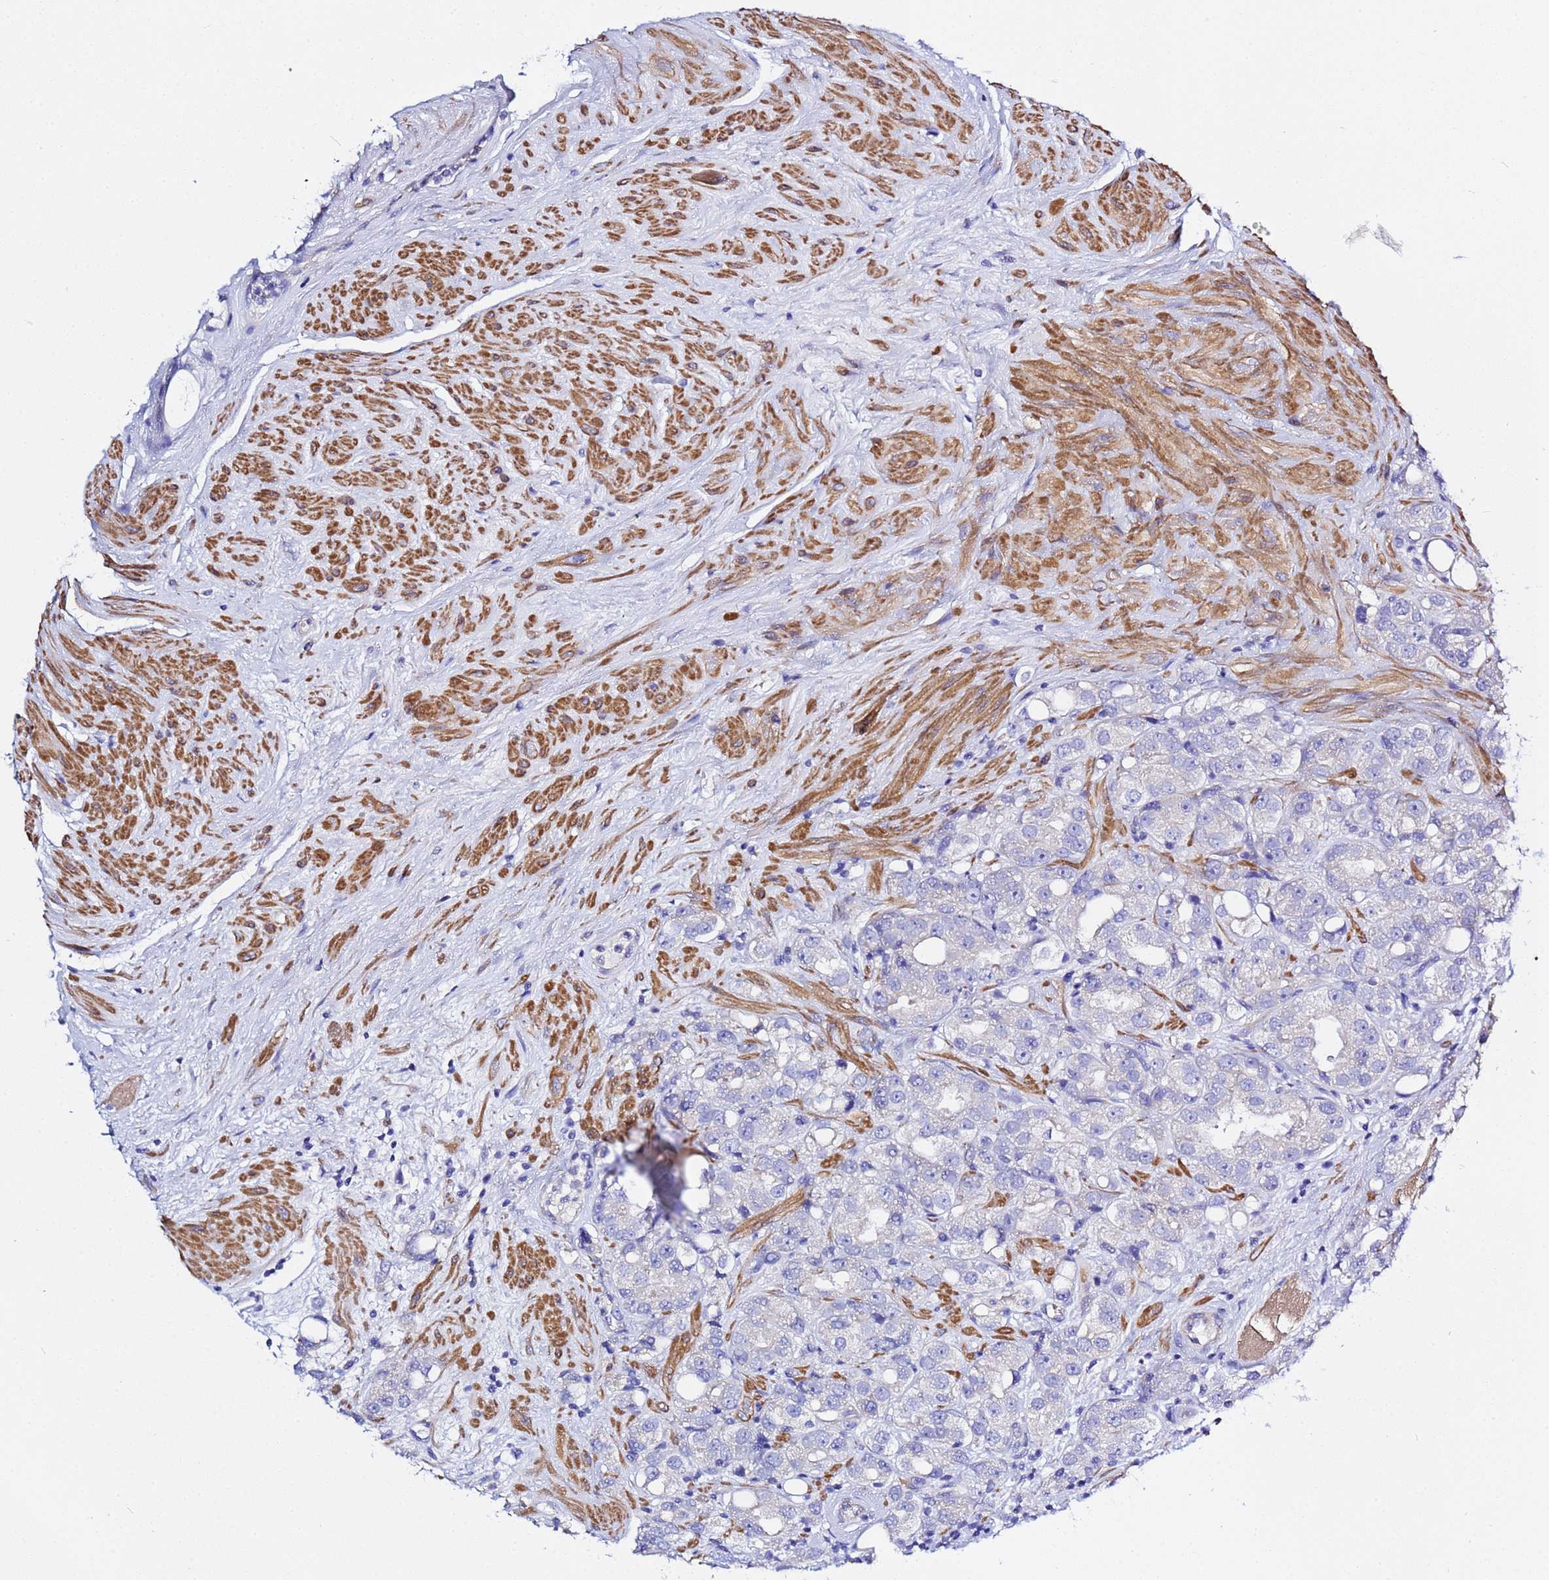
{"staining": {"intensity": "negative", "quantity": "none", "location": "none"}, "tissue": "prostate cancer", "cell_type": "Tumor cells", "image_type": "cancer", "snomed": [{"axis": "morphology", "description": "Adenocarcinoma, NOS"}, {"axis": "topography", "description": "Prostate"}], "caption": "Tumor cells are negative for protein expression in human prostate cancer.", "gene": "USP18", "patient": {"sex": "male", "age": 79}}